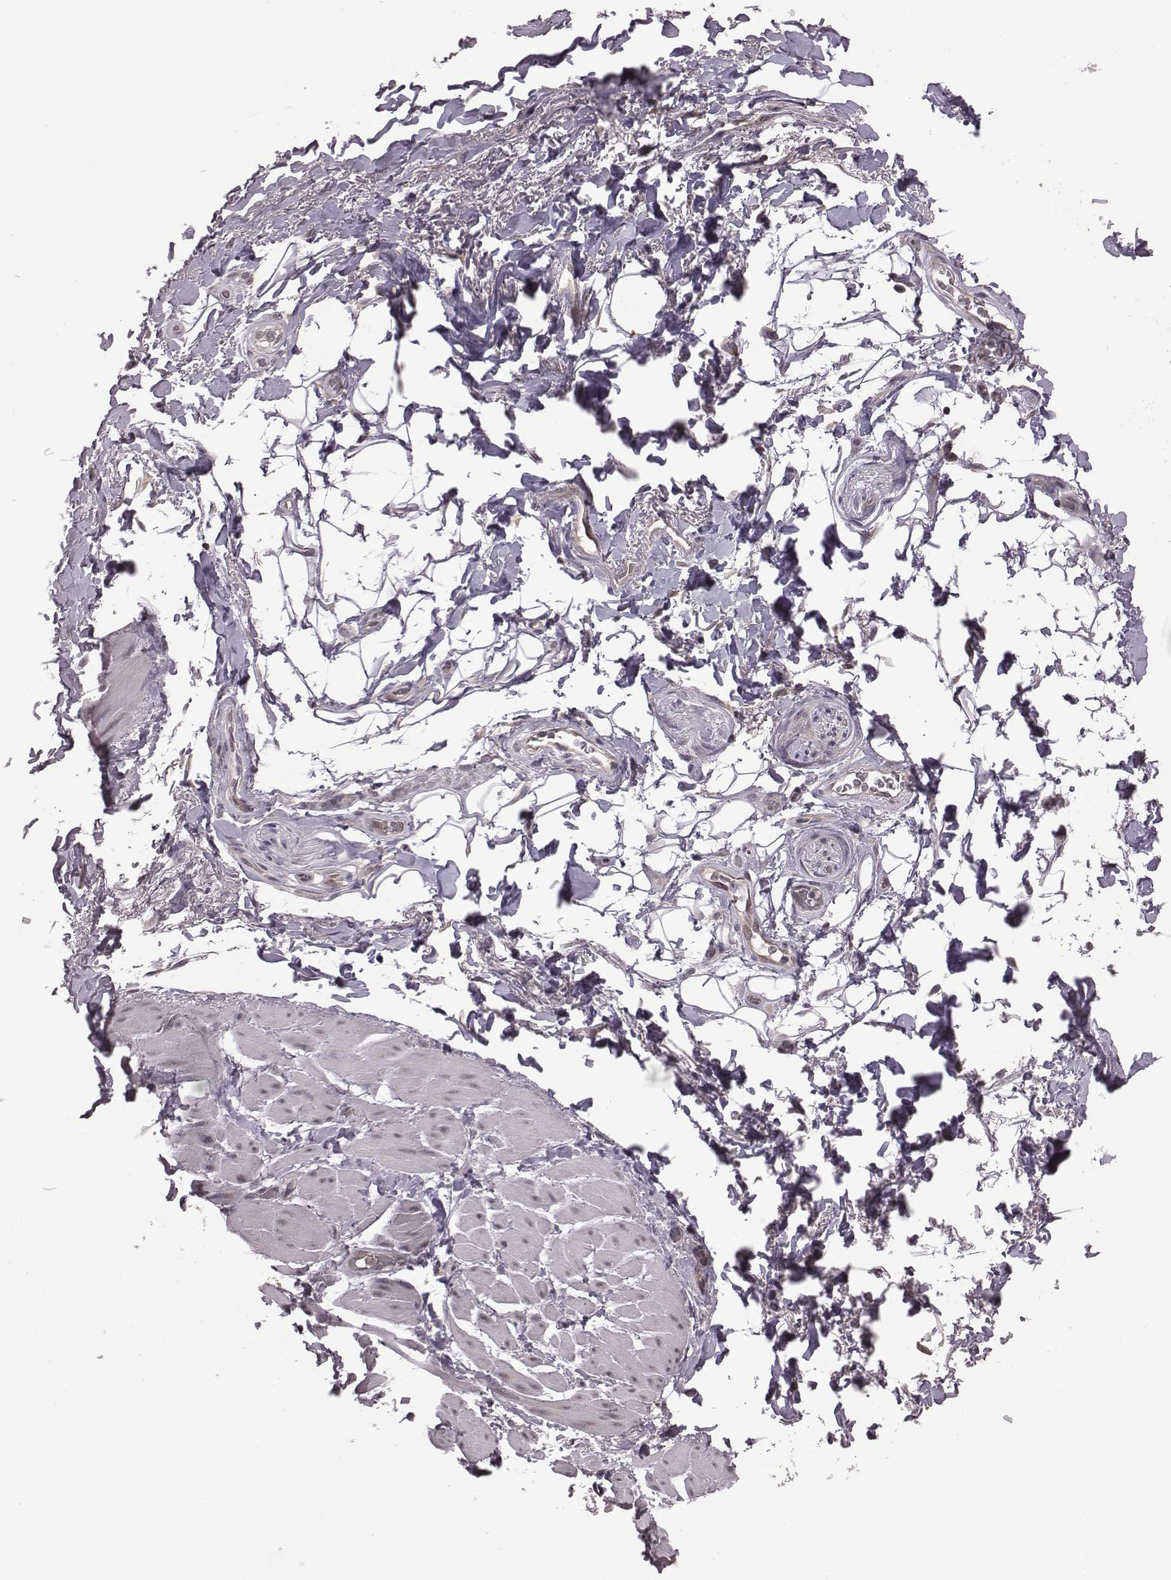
{"staining": {"intensity": "negative", "quantity": "none", "location": "none"}, "tissue": "adipose tissue", "cell_type": "Adipocytes", "image_type": "normal", "snomed": [{"axis": "morphology", "description": "Normal tissue, NOS"}, {"axis": "topography", "description": "Anal"}, {"axis": "topography", "description": "Peripheral nerve tissue"}], "caption": "DAB (3,3'-diaminobenzidine) immunohistochemical staining of normal human adipose tissue reveals no significant positivity in adipocytes.", "gene": "BICDL1", "patient": {"sex": "male", "age": 53}}